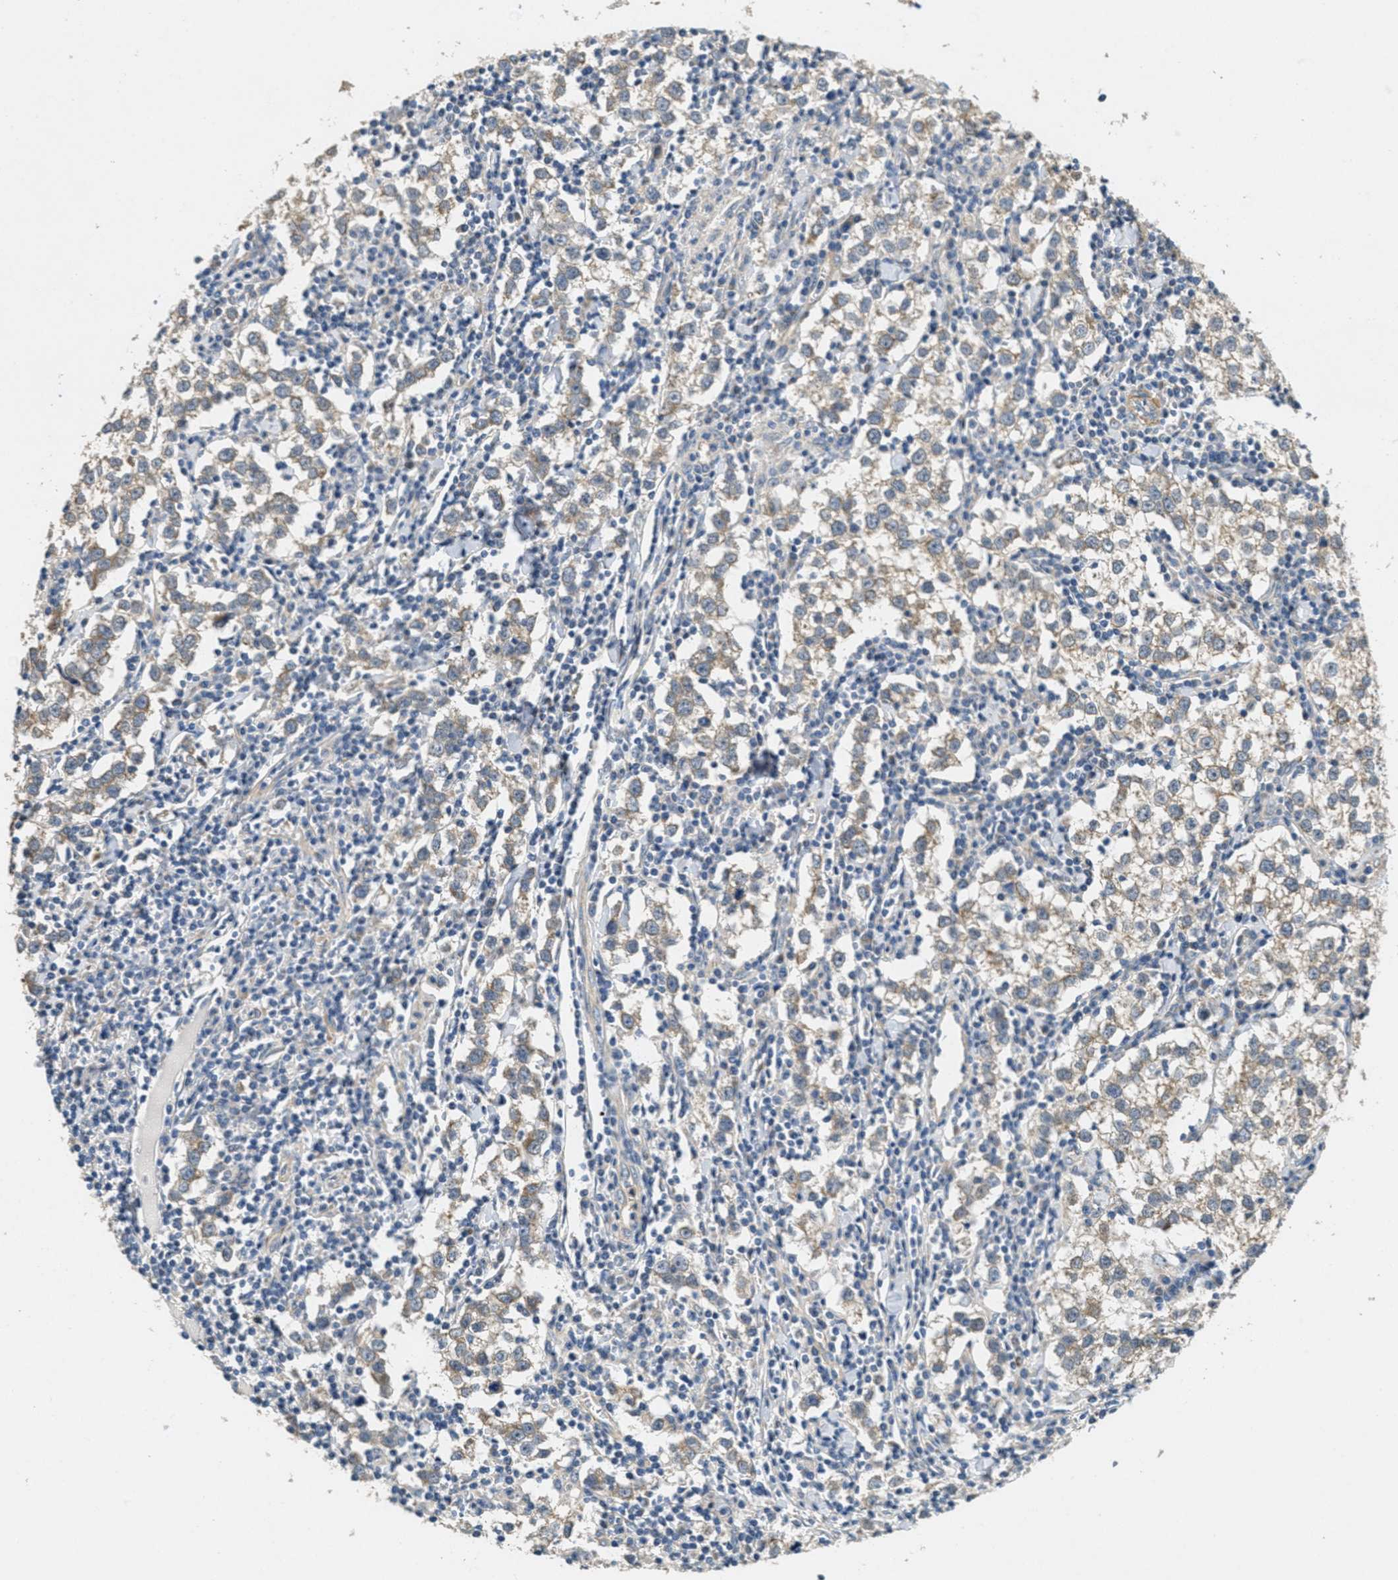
{"staining": {"intensity": "weak", "quantity": "25%-75%", "location": "cytoplasmic/membranous"}, "tissue": "testis cancer", "cell_type": "Tumor cells", "image_type": "cancer", "snomed": [{"axis": "morphology", "description": "Seminoma, NOS"}, {"axis": "morphology", "description": "Carcinoma, Embryonal, NOS"}, {"axis": "topography", "description": "Testis"}], "caption": "Immunohistochemical staining of human testis embryonal carcinoma displays weak cytoplasmic/membranous protein positivity in approximately 25%-75% of tumor cells.", "gene": "TOMM70", "patient": {"sex": "male", "age": 36}}